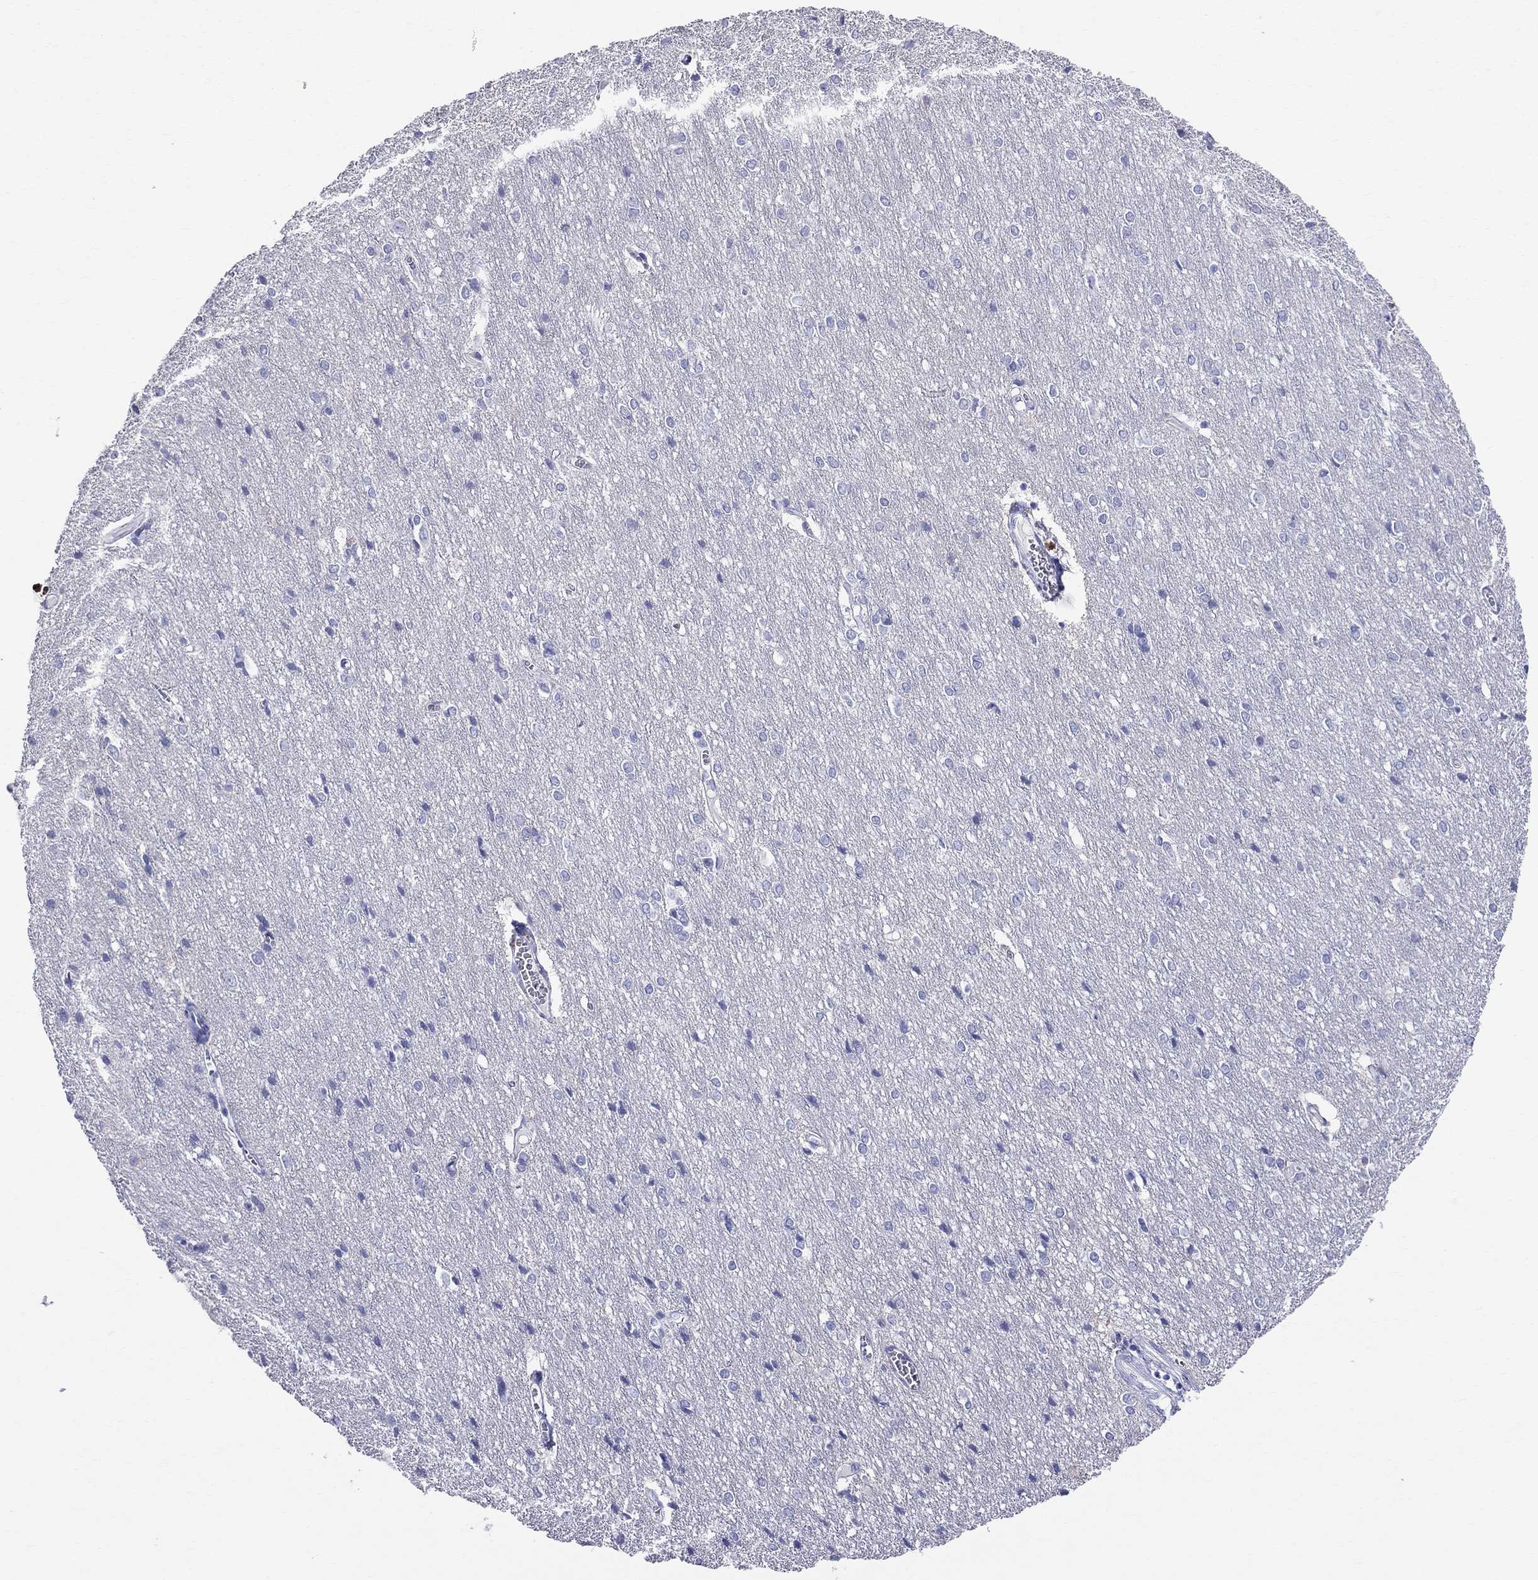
{"staining": {"intensity": "negative", "quantity": "none", "location": "none"}, "tissue": "cerebral cortex", "cell_type": "Endothelial cells", "image_type": "normal", "snomed": [{"axis": "morphology", "description": "Normal tissue, NOS"}, {"axis": "topography", "description": "Cerebral cortex"}], "caption": "Human cerebral cortex stained for a protein using IHC displays no positivity in endothelial cells.", "gene": "DNAAF6", "patient": {"sex": "male", "age": 37}}